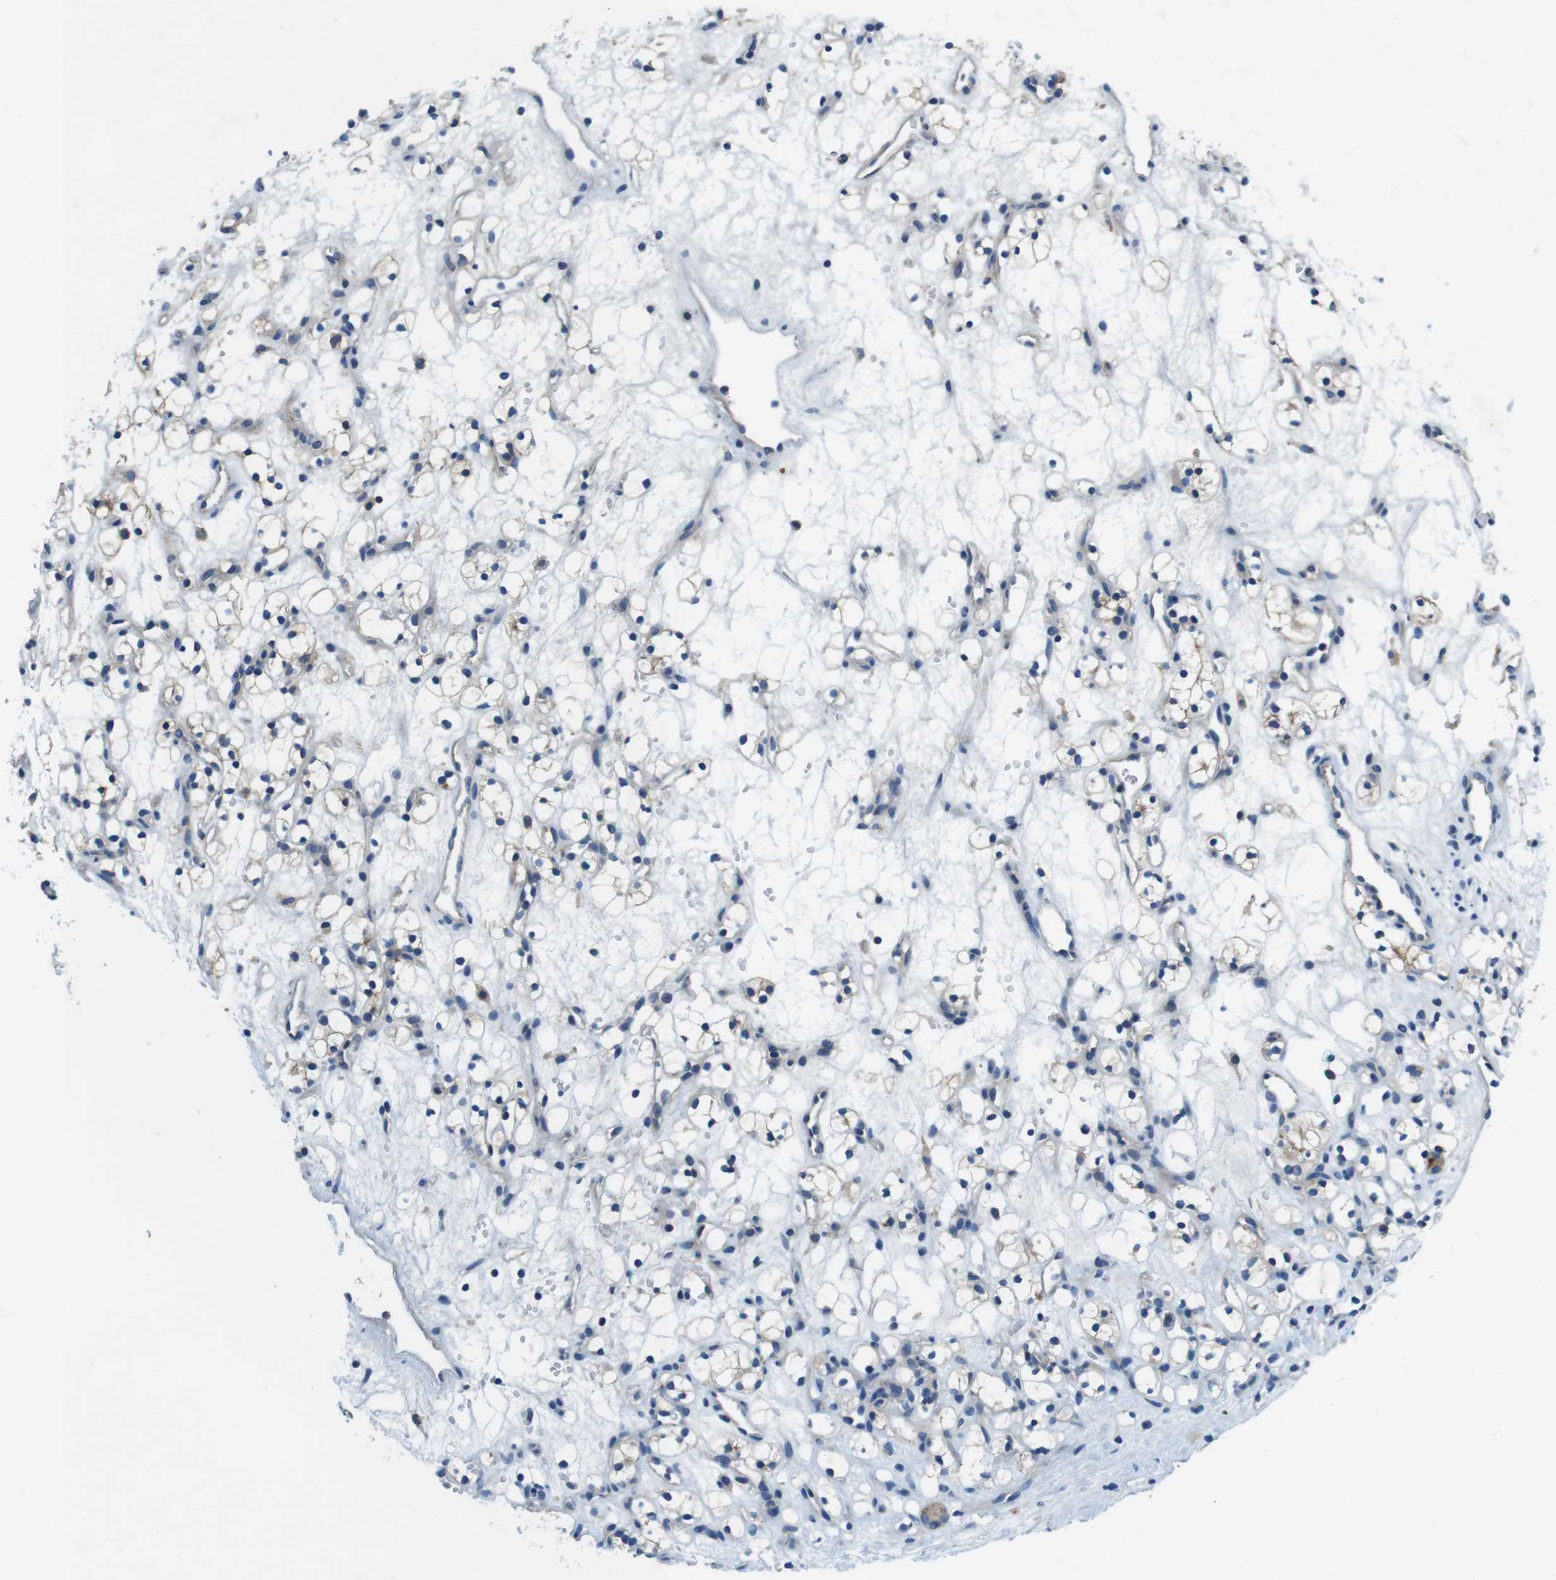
{"staining": {"intensity": "negative", "quantity": "none", "location": "none"}, "tissue": "renal cancer", "cell_type": "Tumor cells", "image_type": "cancer", "snomed": [{"axis": "morphology", "description": "Adenocarcinoma, NOS"}, {"axis": "topography", "description": "Kidney"}], "caption": "A high-resolution histopathology image shows IHC staining of renal cancer (adenocarcinoma), which shows no significant staining in tumor cells. (Brightfield microscopy of DAB immunohistochemistry (IHC) at high magnification).", "gene": "DENND4C", "patient": {"sex": "female", "age": 60}}